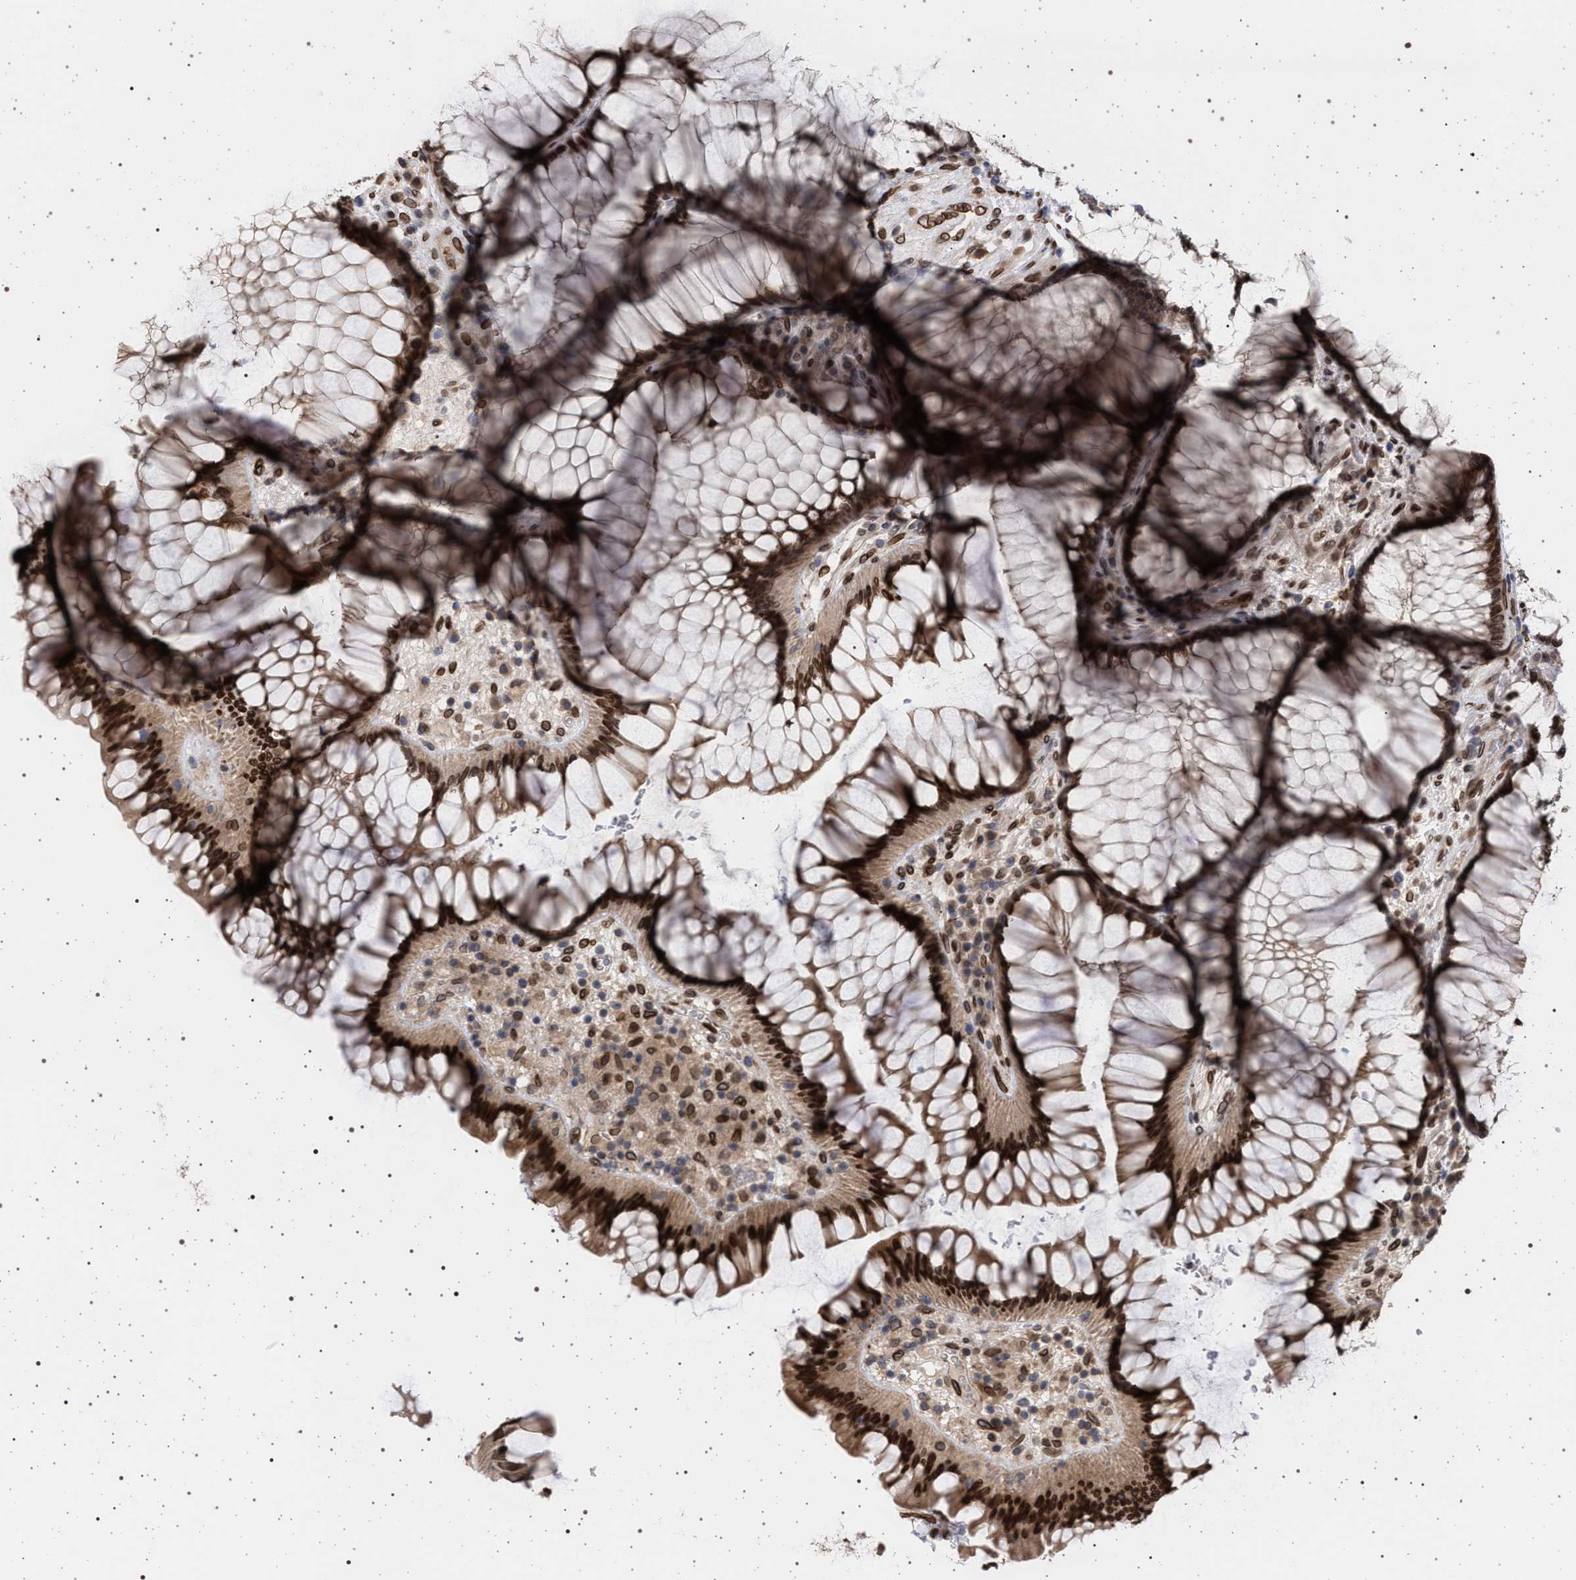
{"staining": {"intensity": "moderate", "quantity": ">75%", "location": "cytoplasmic/membranous,nuclear"}, "tissue": "rectum", "cell_type": "Glandular cells", "image_type": "normal", "snomed": [{"axis": "morphology", "description": "Normal tissue, NOS"}, {"axis": "topography", "description": "Rectum"}], "caption": "The micrograph reveals a brown stain indicating the presence of a protein in the cytoplasmic/membranous,nuclear of glandular cells in rectum. The staining was performed using DAB, with brown indicating positive protein expression. Nuclei are stained blue with hematoxylin.", "gene": "ING2", "patient": {"sex": "male", "age": 51}}